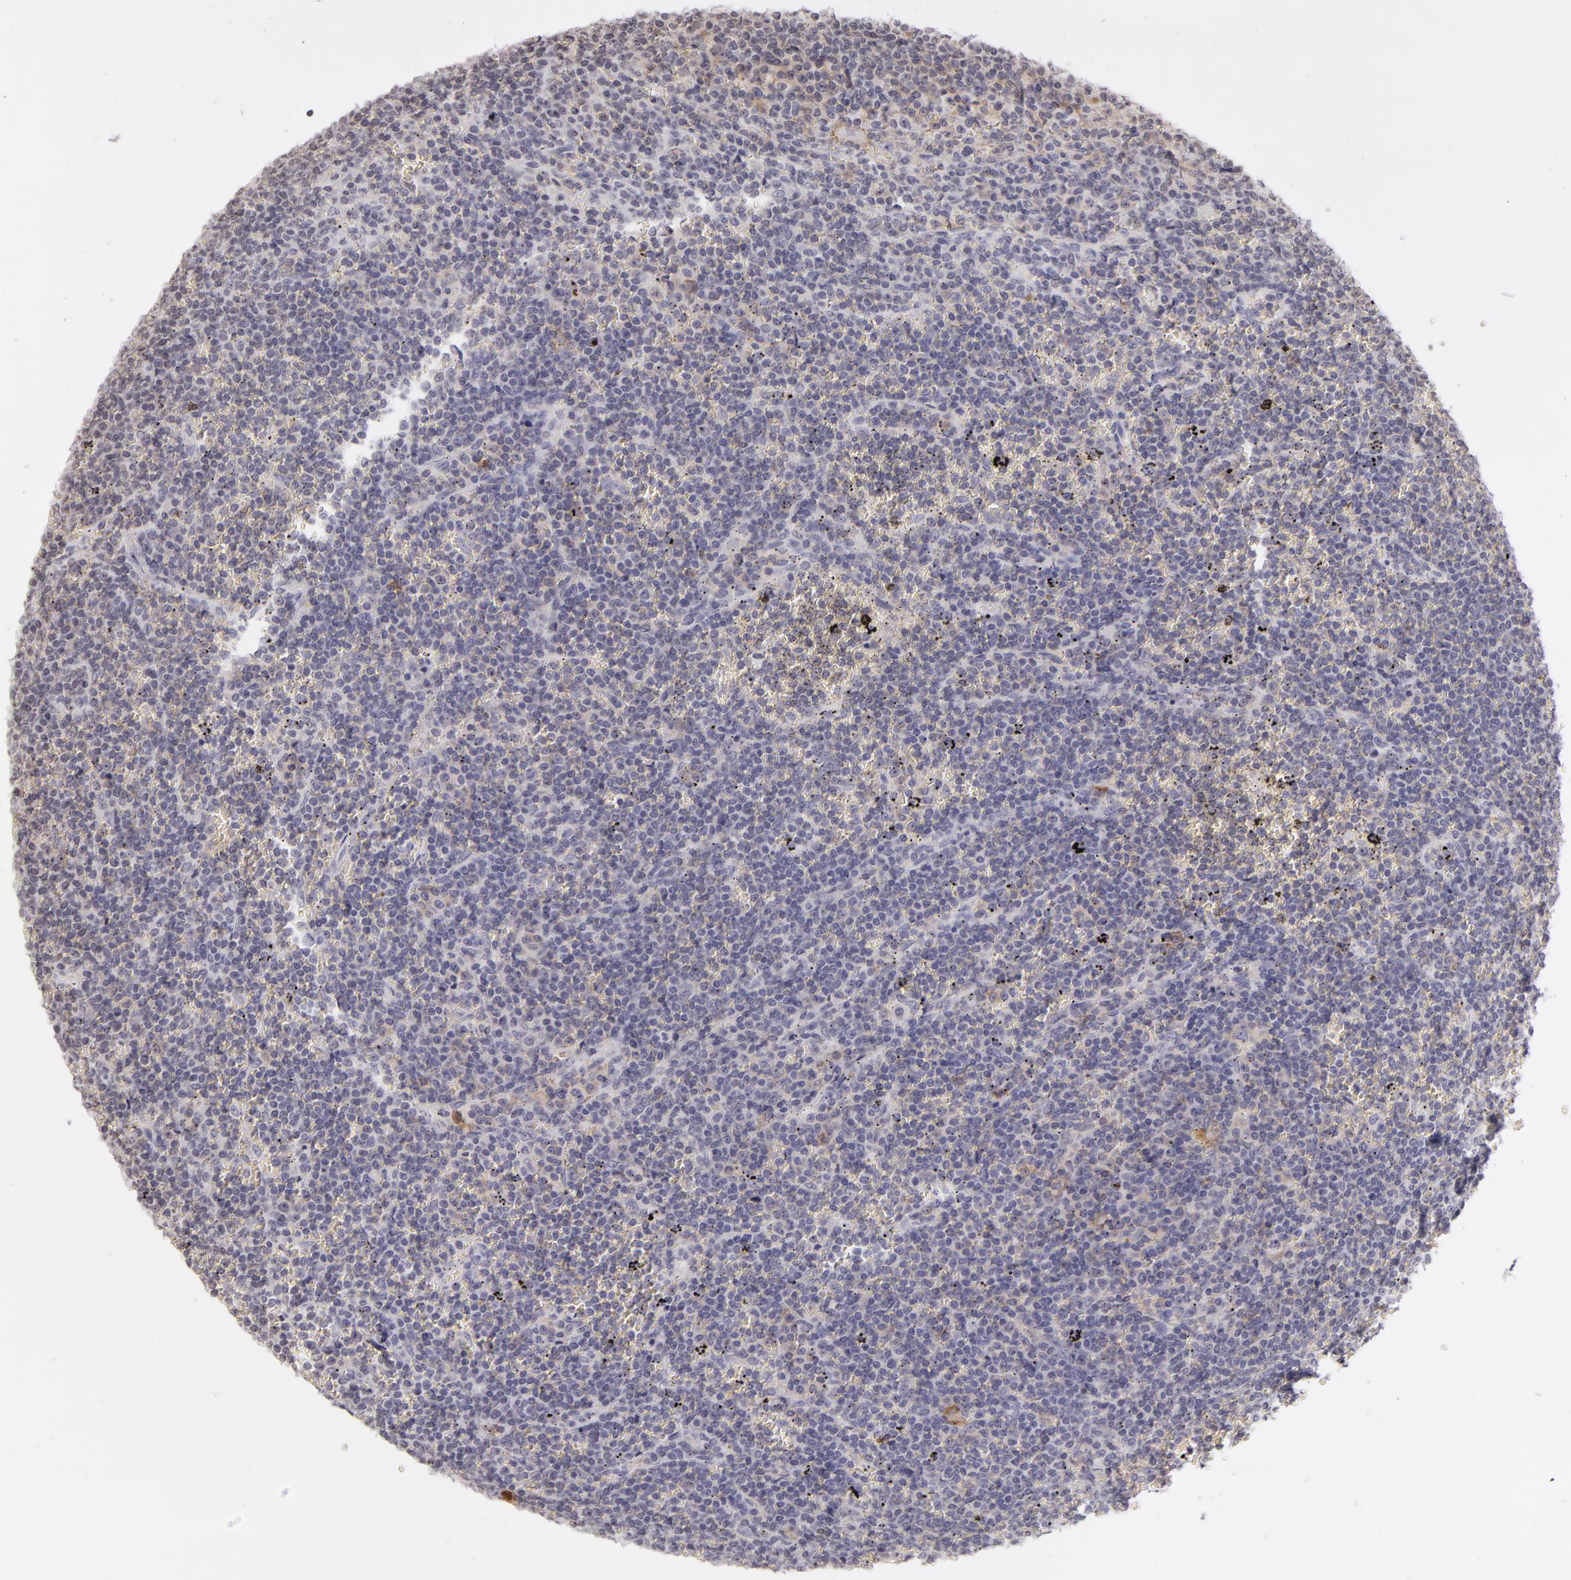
{"staining": {"intensity": "negative", "quantity": "none", "location": "none"}, "tissue": "lymphoma", "cell_type": "Tumor cells", "image_type": "cancer", "snomed": [{"axis": "morphology", "description": "Malignant lymphoma, non-Hodgkin's type, Low grade"}, {"axis": "topography", "description": "Spleen"}], "caption": "DAB immunohistochemical staining of human malignant lymphoma, non-Hodgkin's type (low-grade) displays no significant staining in tumor cells.", "gene": "CD40", "patient": {"sex": "male", "age": 80}}